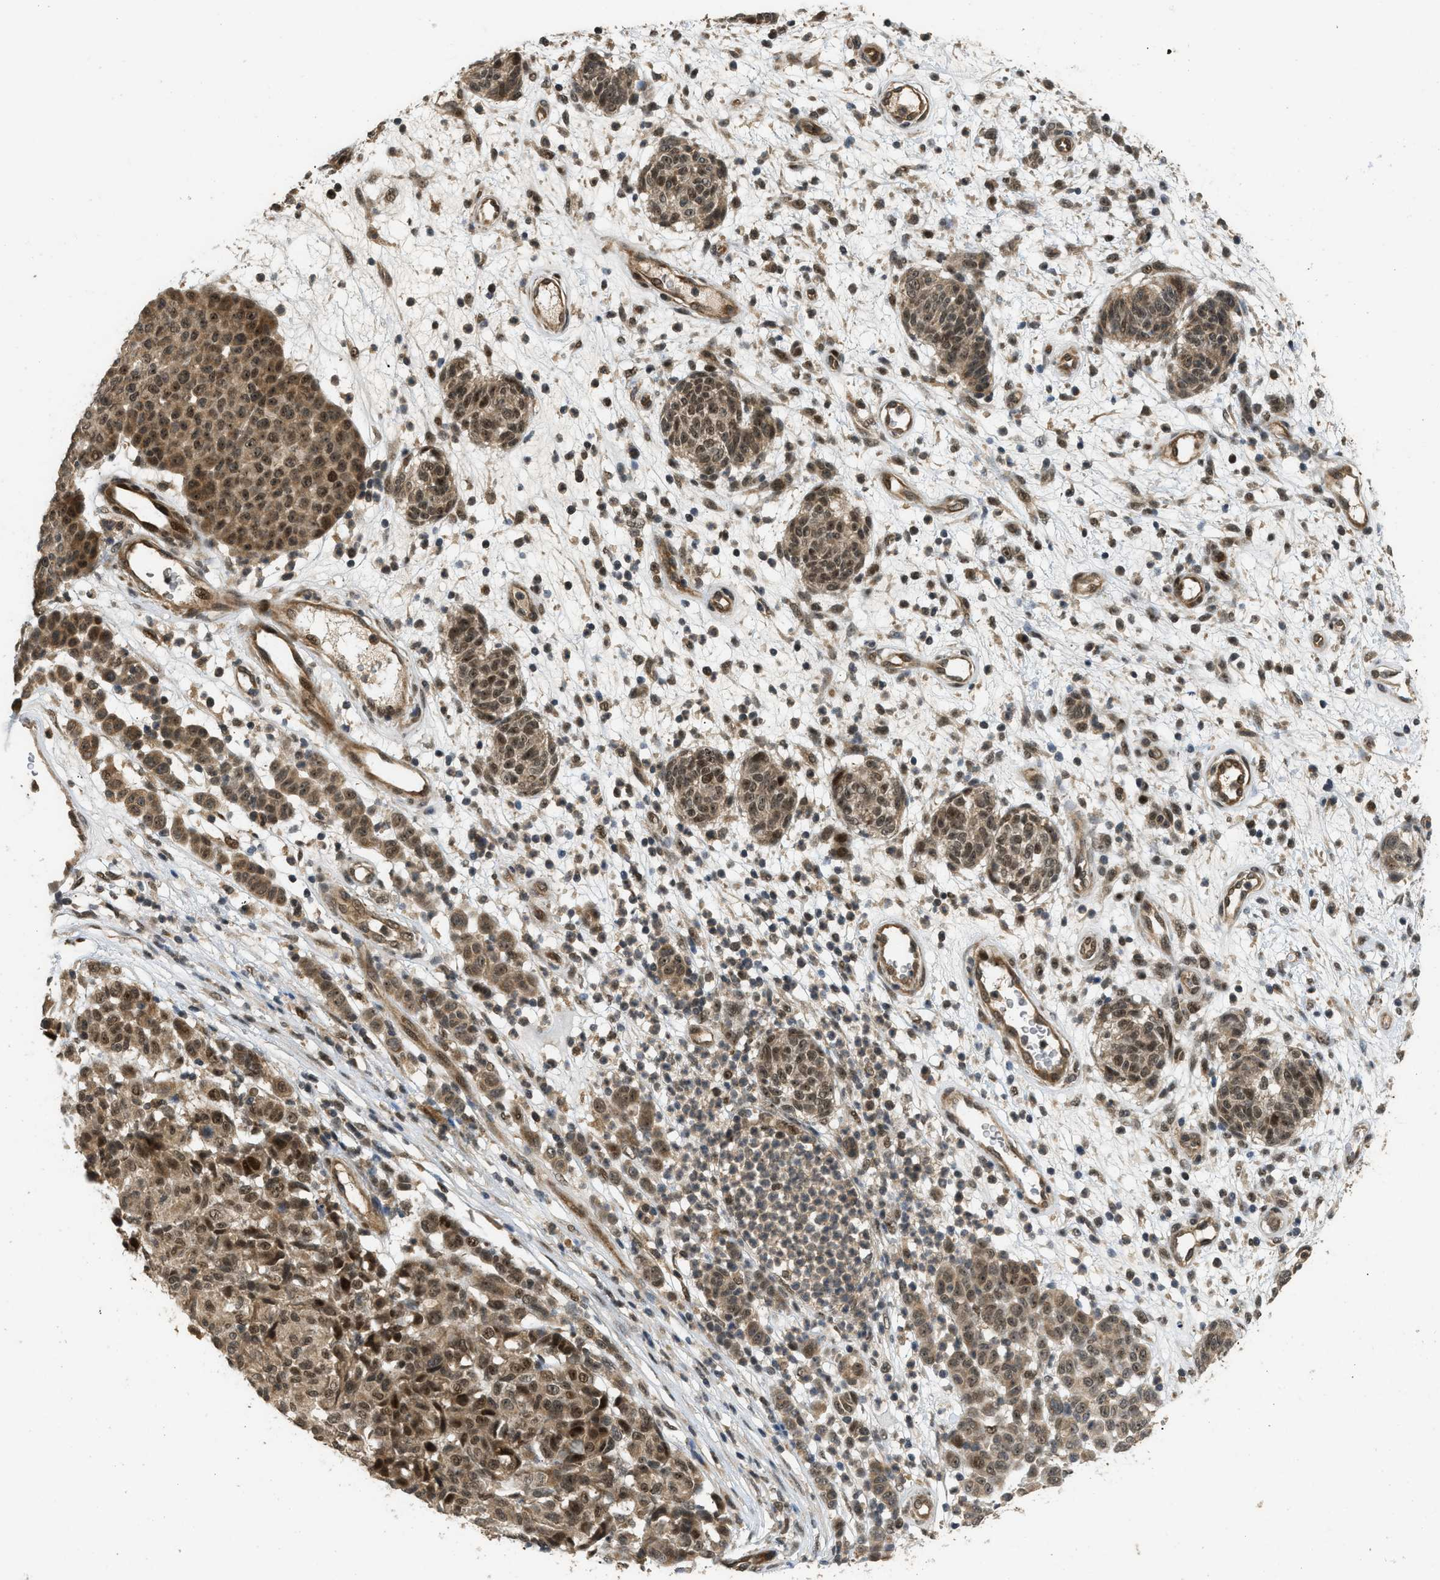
{"staining": {"intensity": "moderate", "quantity": ">75%", "location": "cytoplasmic/membranous,nuclear"}, "tissue": "melanoma", "cell_type": "Tumor cells", "image_type": "cancer", "snomed": [{"axis": "morphology", "description": "Malignant melanoma, NOS"}, {"axis": "topography", "description": "Skin"}], "caption": "Protein expression by immunohistochemistry demonstrates moderate cytoplasmic/membranous and nuclear positivity in approximately >75% of tumor cells in melanoma.", "gene": "GET1", "patient": {"sex": "male", "age": 59}}